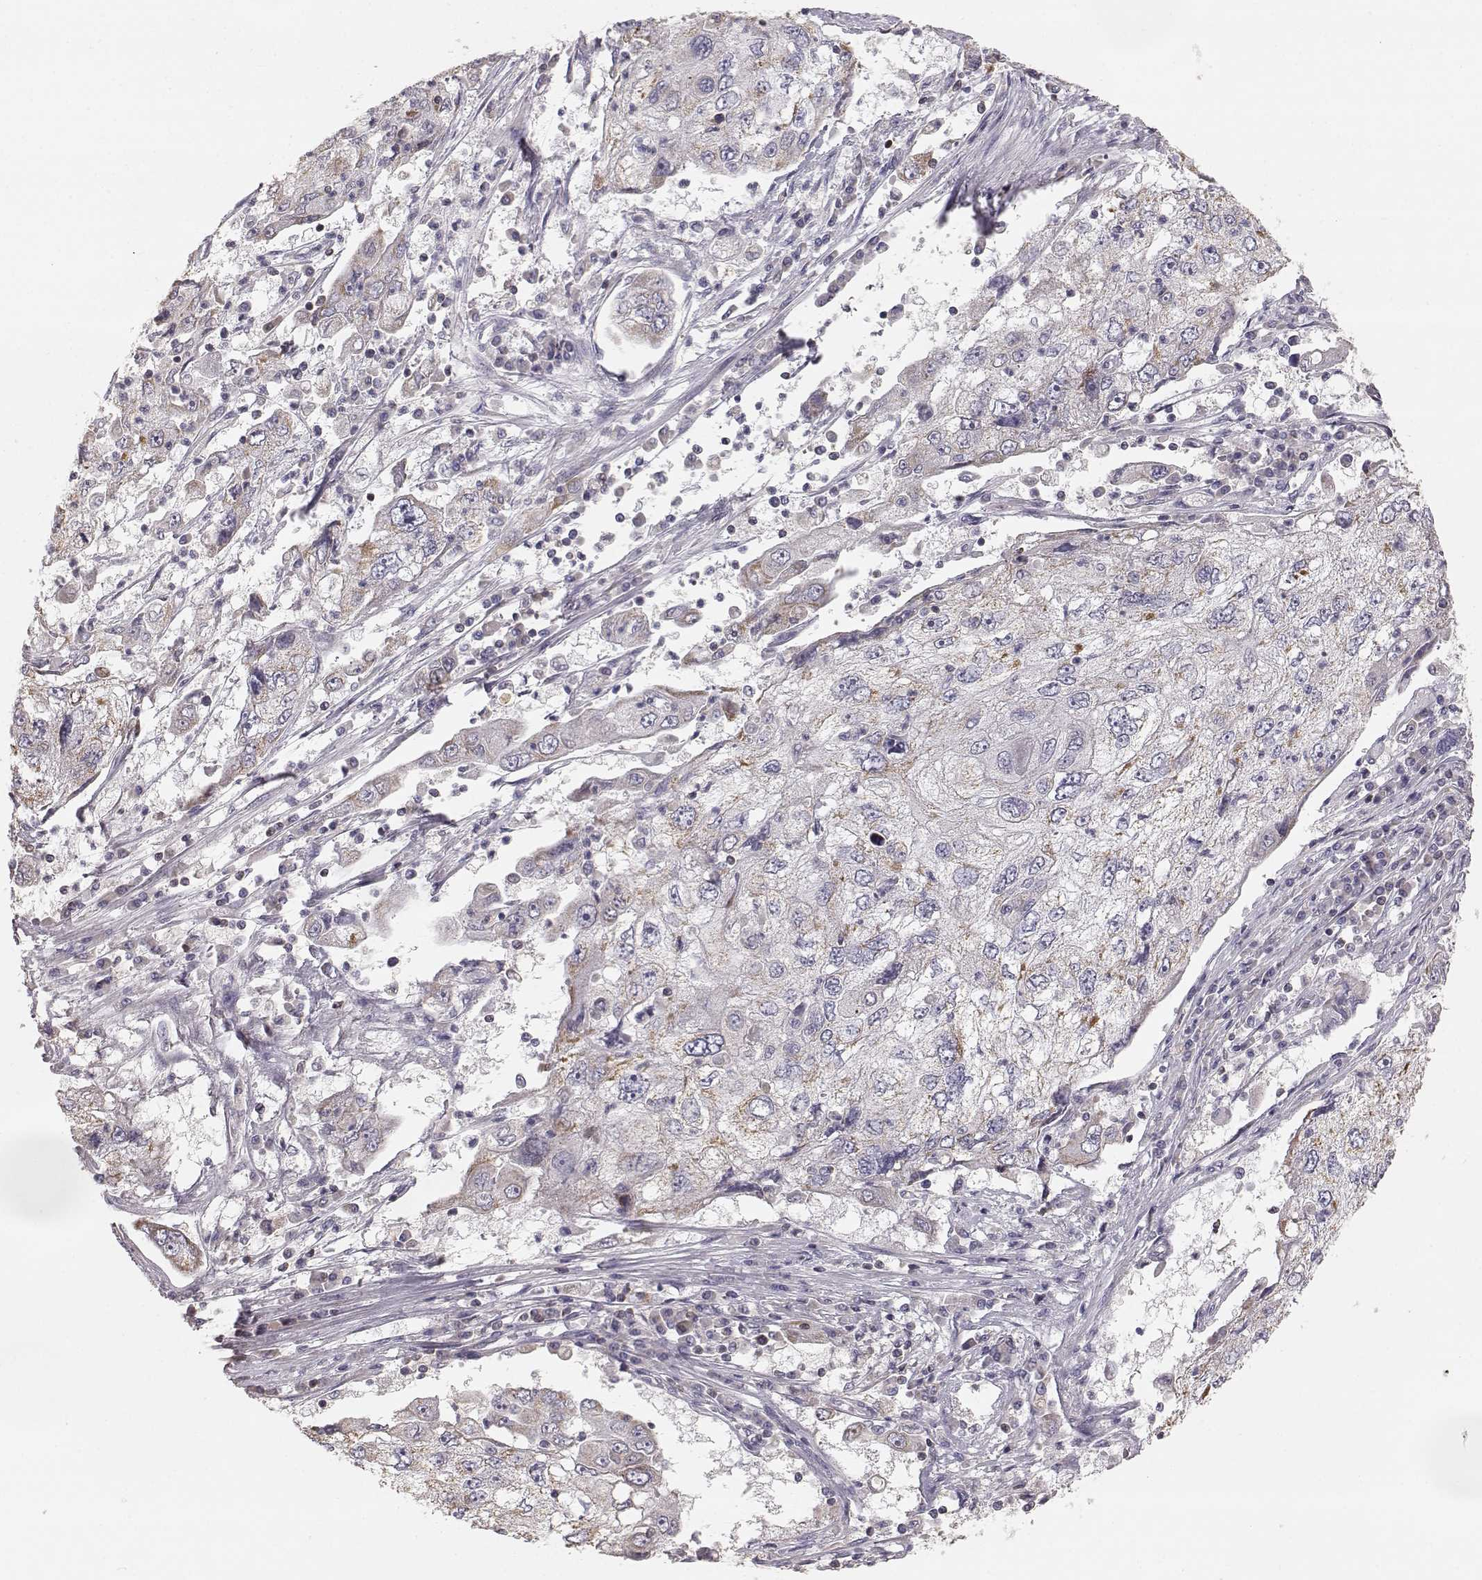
{"staining": {"intensity": "weak", "quantity": ">75%", "location": "cytoplasmic/membranous"}, "tissue": "cervical cancer", "cell_type": "Tumor cells", "image_type": "cancer", "snomed": [{"axis": "morphology", "description": "Squamous cell carcinoma, NOS"}, {"axis": "topography", "description": "Cervix"}], "caption": "This image exhibits immunohistochemistry (IHC) staining of human squamous cell carcinoma (cervical), with low weak cytoplasmic/membranous expression in approximately >75% of tumor cells.", "gene": "GRAP2", "patient": {"sex": "female", "age": 36}}